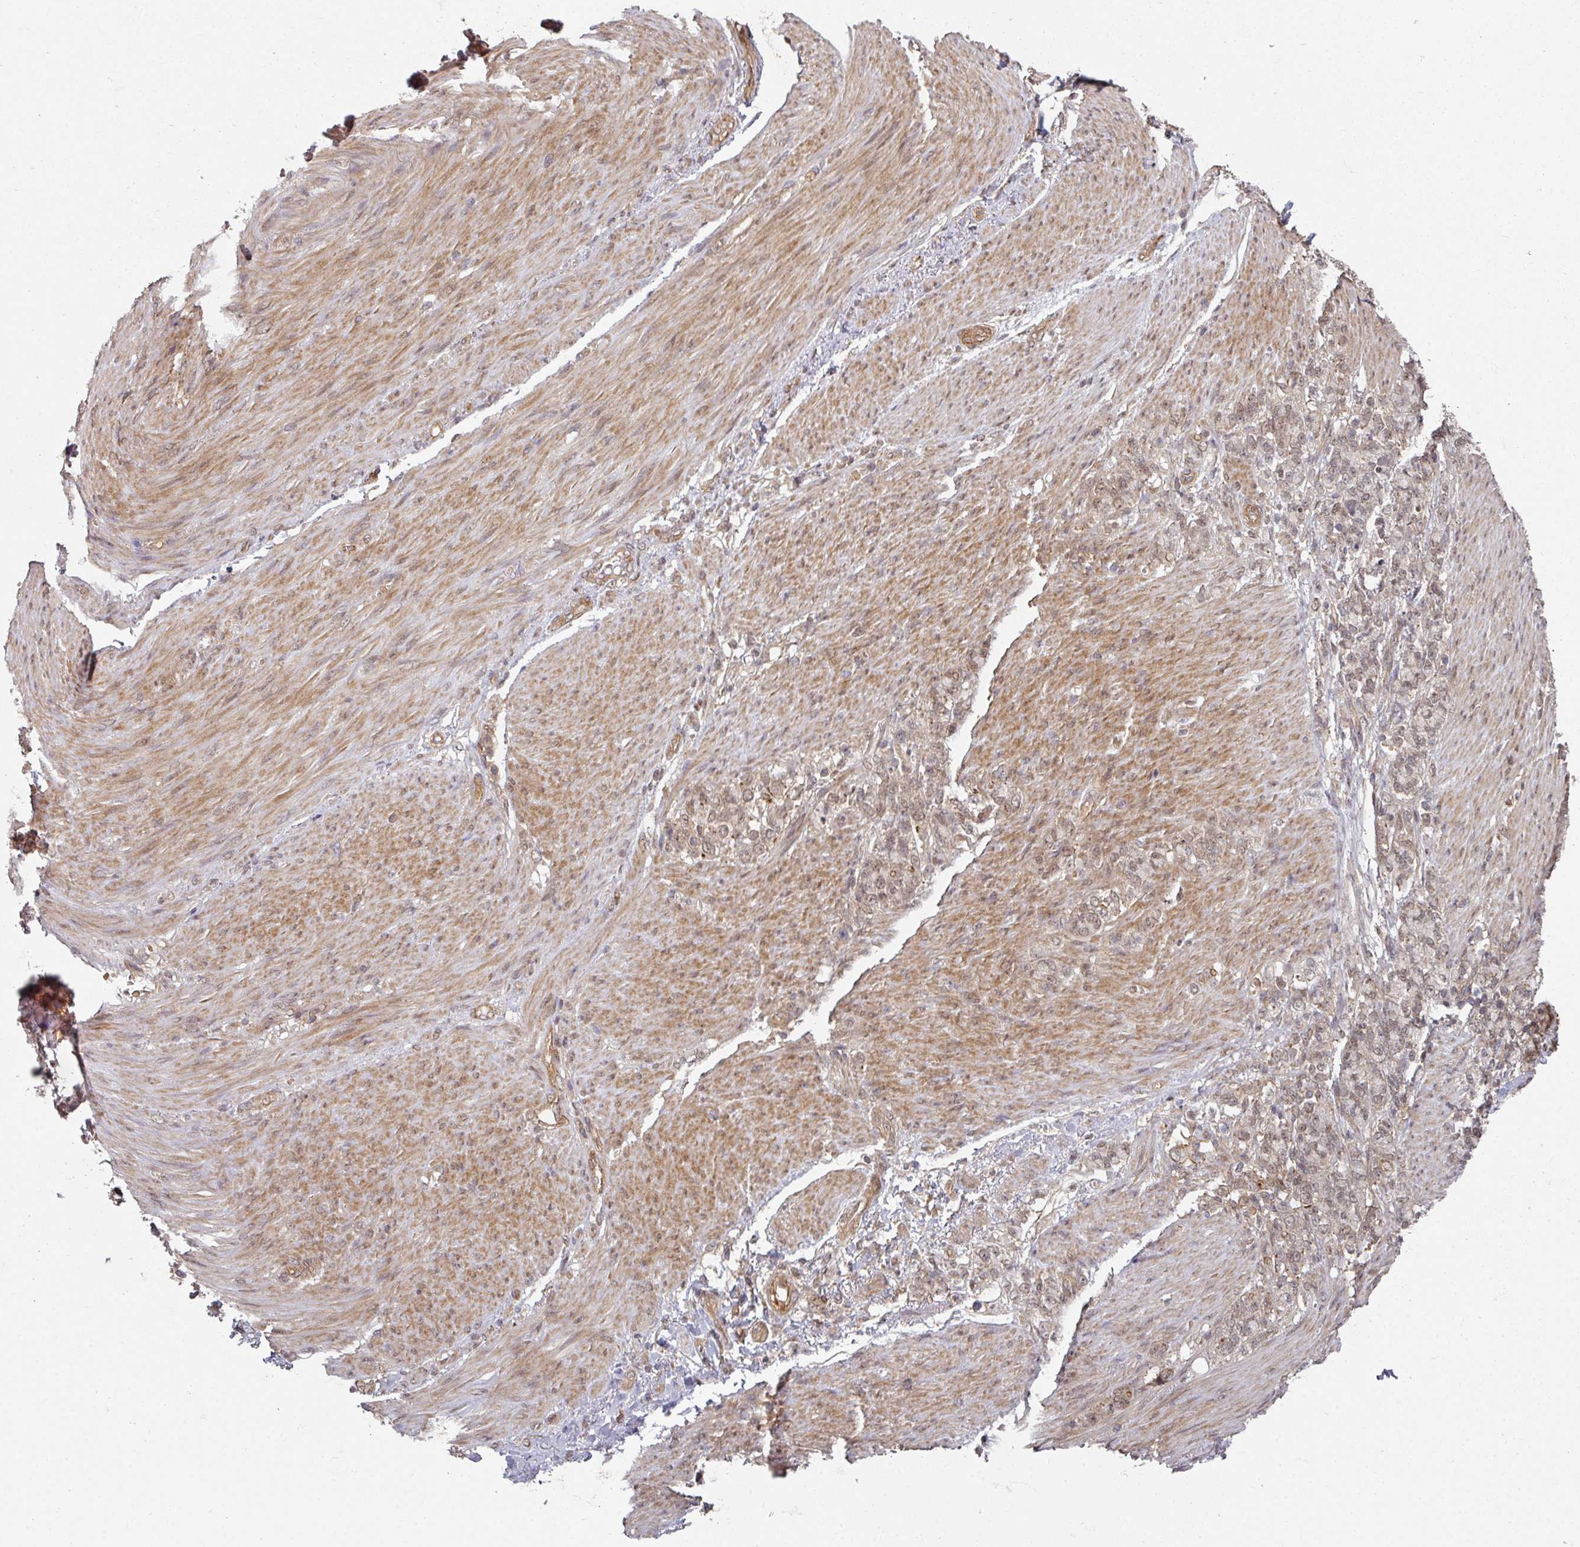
{"staining": {"intensity": "moderate", "quantity": "25%-75%", "location": "nuclear"}, "tissue": "stomach cancer", "cell_type": "Tumor cells", "image_type": "cancer", "snomed": [{"axis": "morphology", "description": "Adenocarcinoma, NOS"}, {"axis": "topography", "description": "Stomach"}], "caption": "Moderate nuclear expression for a protein is seen in about 25%-75% of tumor cells of stomach adenocarcinoma using IHC.", "gene": "PSME3IP1", "patient": {"sex": "female", "age": 79}}